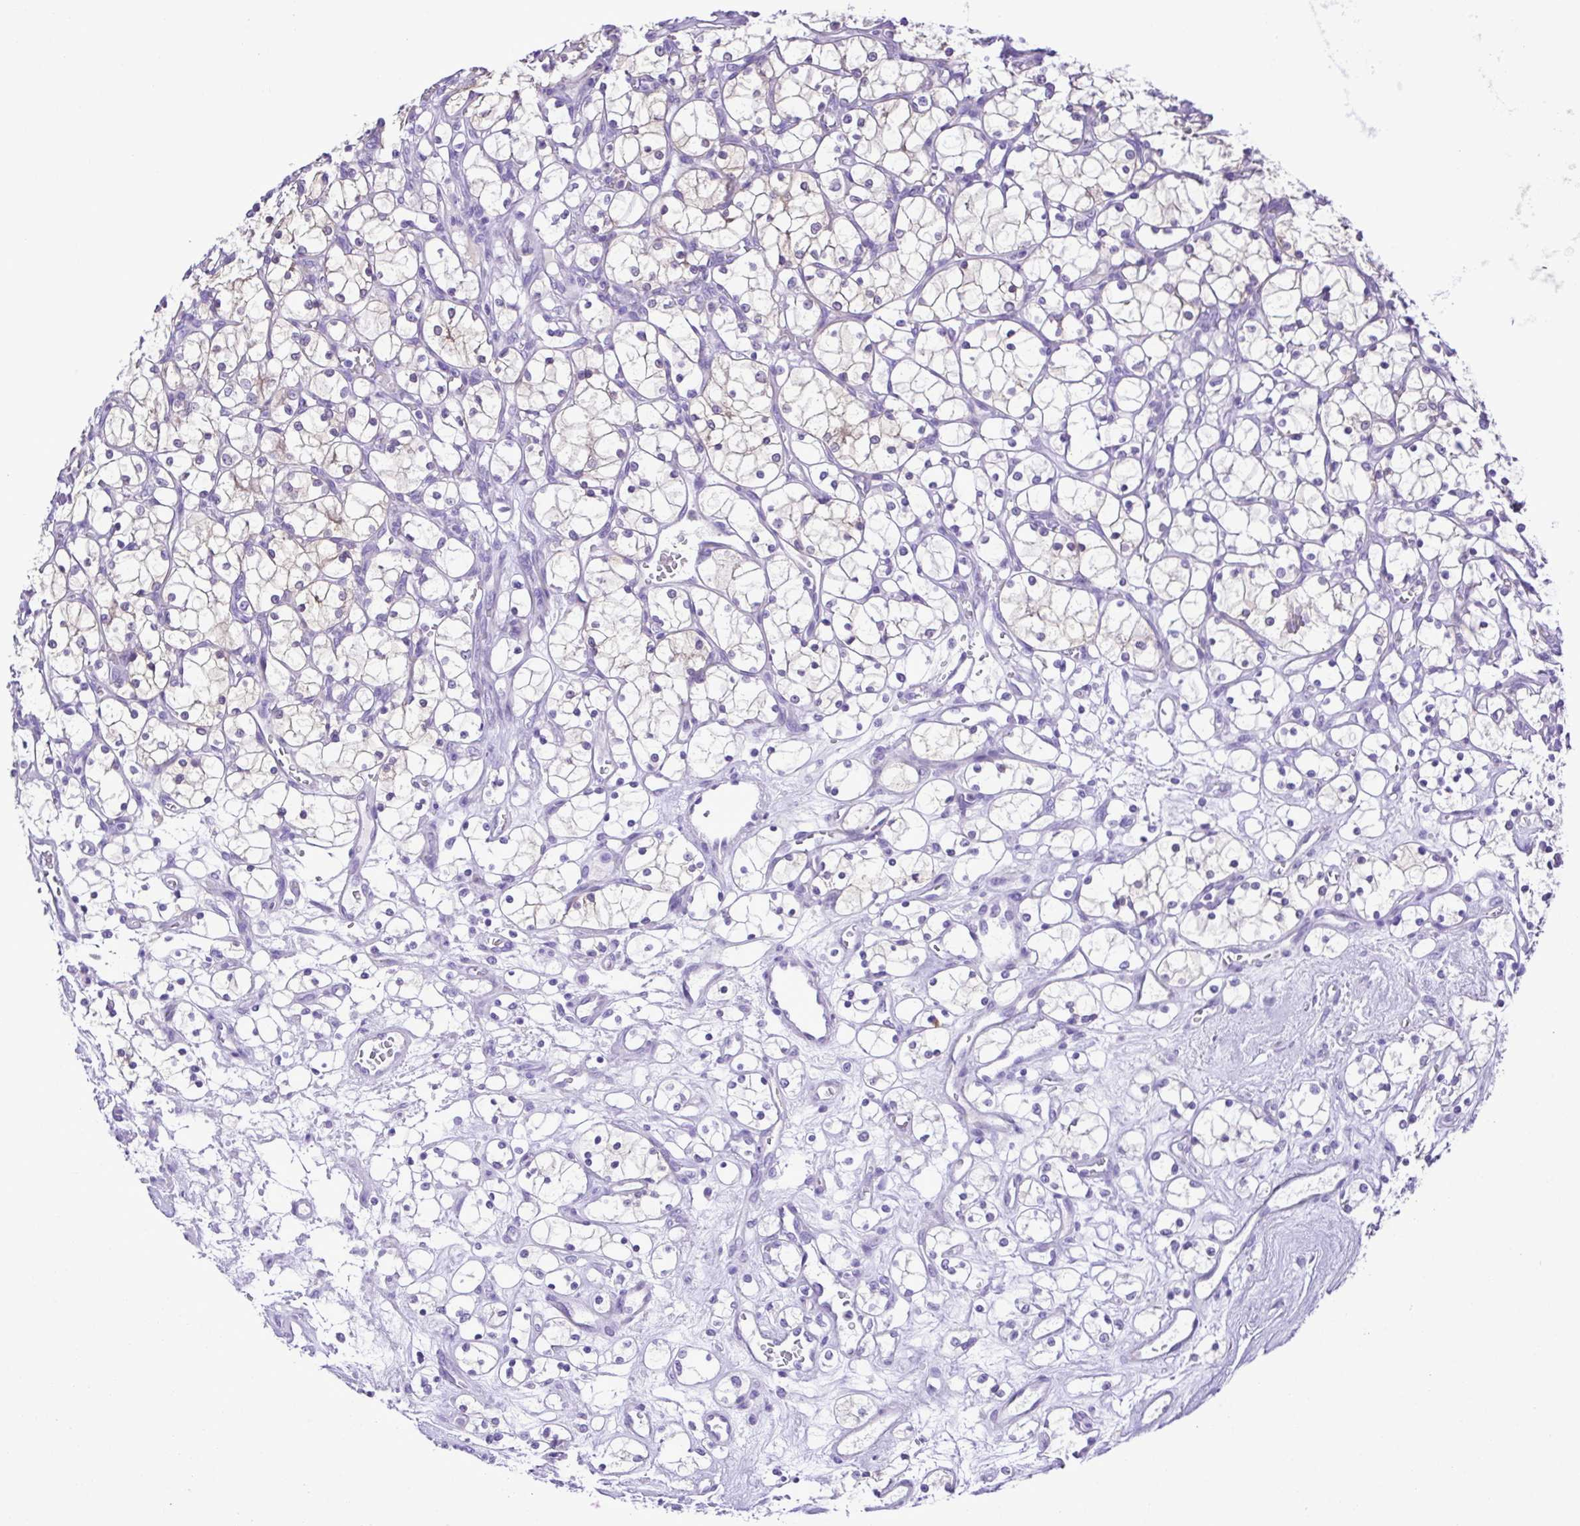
{"staining": {"intensity": "negative", "quantity": "none", "location": "none"}, "tissue": "renal cancer", "cell_type": "Tumor cells", "image_type": "cancer", "snomed": [{"axis": "morphology", "description": "Adenocarcinoma, NOS"}, {"axis": "topography", "description": "Kidney"}], "caption": "Immunohistochemistry micrograph of neoplastic tissue: human renal cancer stained with DAB (3,3'-diaminobenzidine) shows no significant protein positivity in tumor cells.", "gene": "SYT1", "patient": {"sex": "female", "age": 69}}